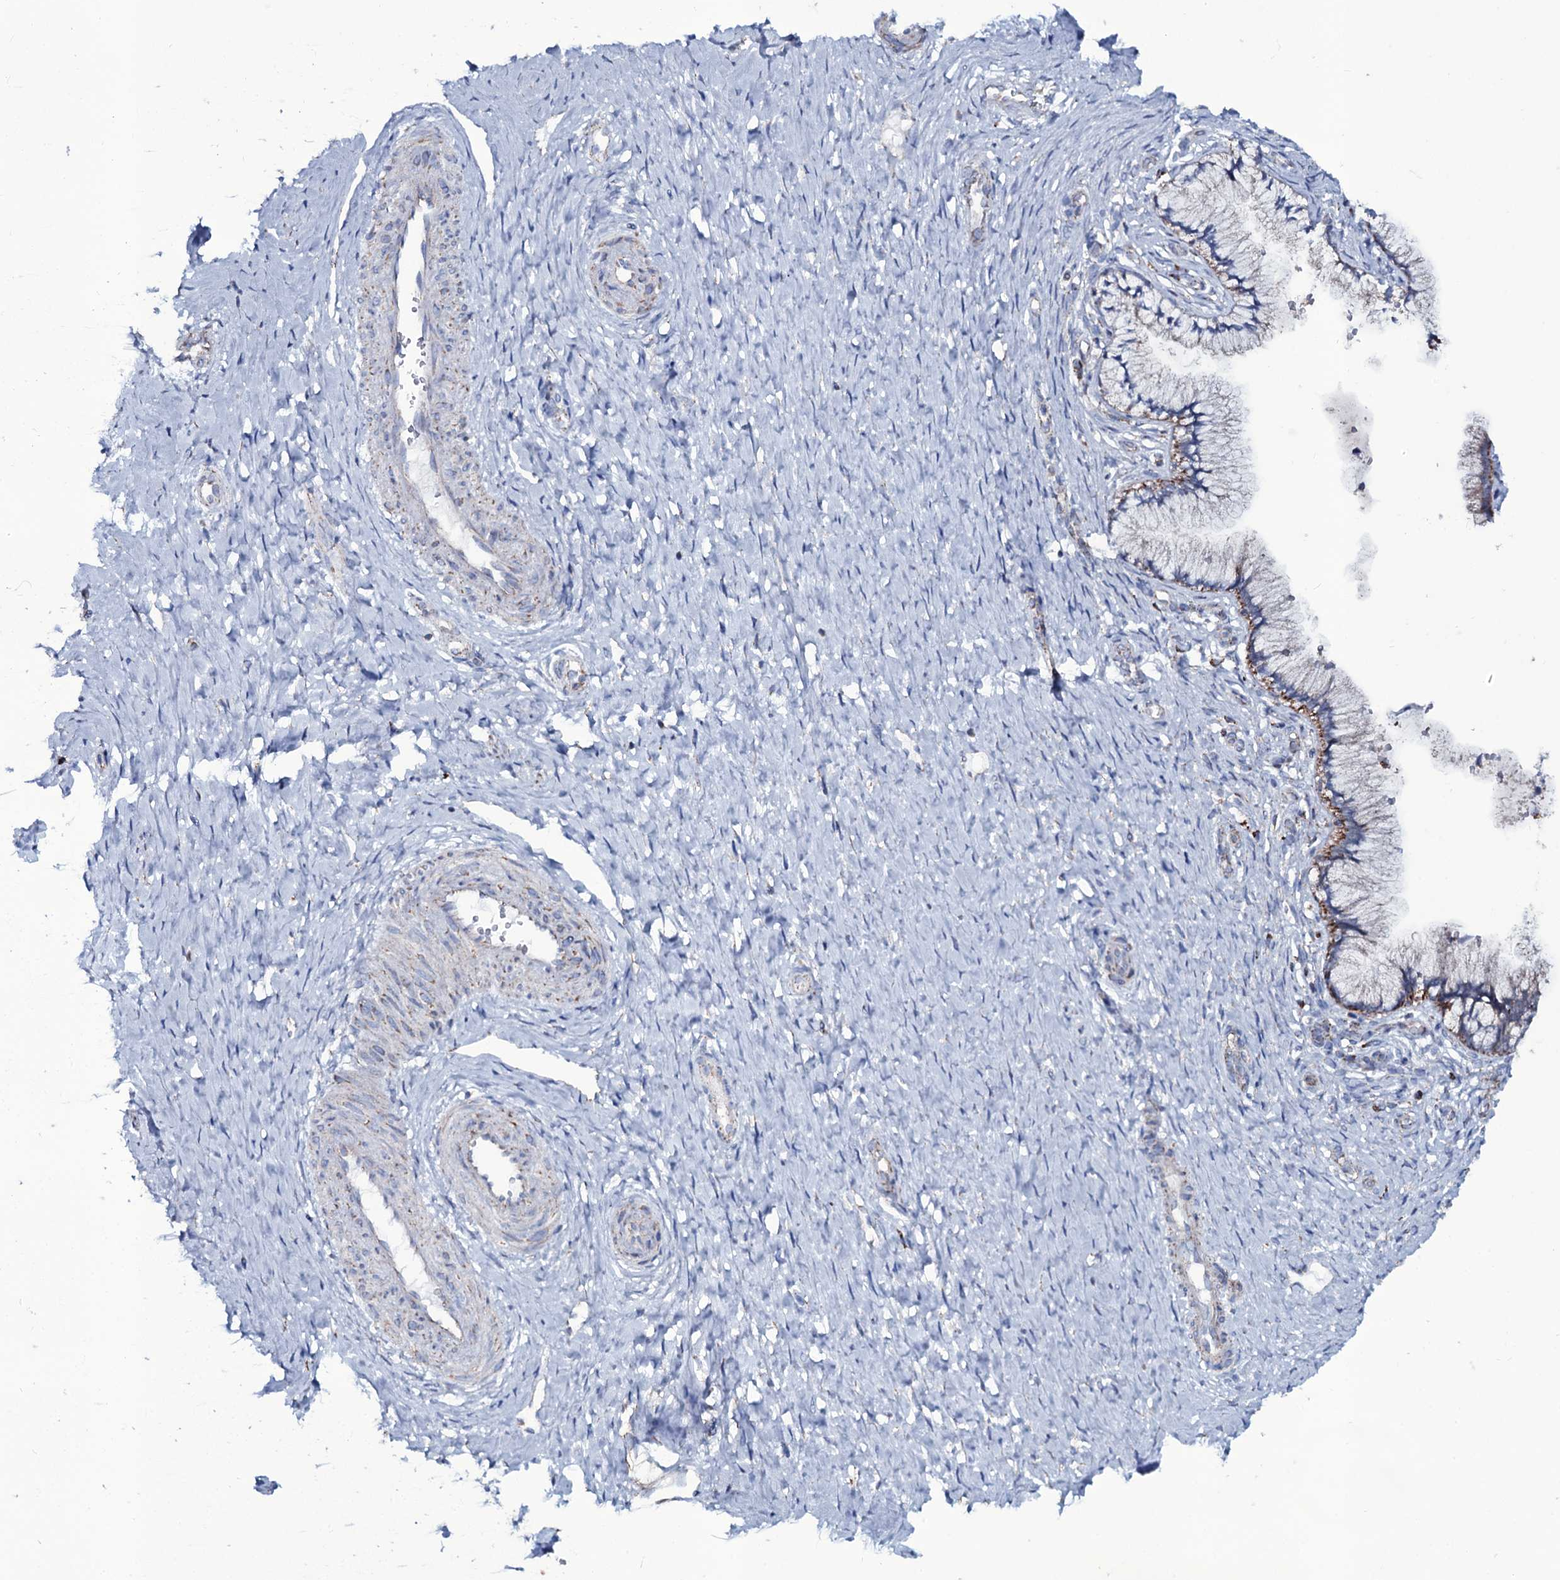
{"staining": {"intensity": "moderate", "quantity": "25%-75%", "location": "cytoplasmic/membranous"}, "tissue": "cervix", "cell_type": "Glandular cells", "image_type": "normal", "snomed": [{"axis": "morphology", "description": "Normal tissue, NOS"}, {"axis": "topography", "description": "Cervix"}], "caption": "Protein expression analysis of unremarkable cervix displays moderate cytoplasmic/membranous expression in about 25%-75% of glandular cells.", "gene": "MRPS35", "patient": {"sex": "female", "age": 36}}